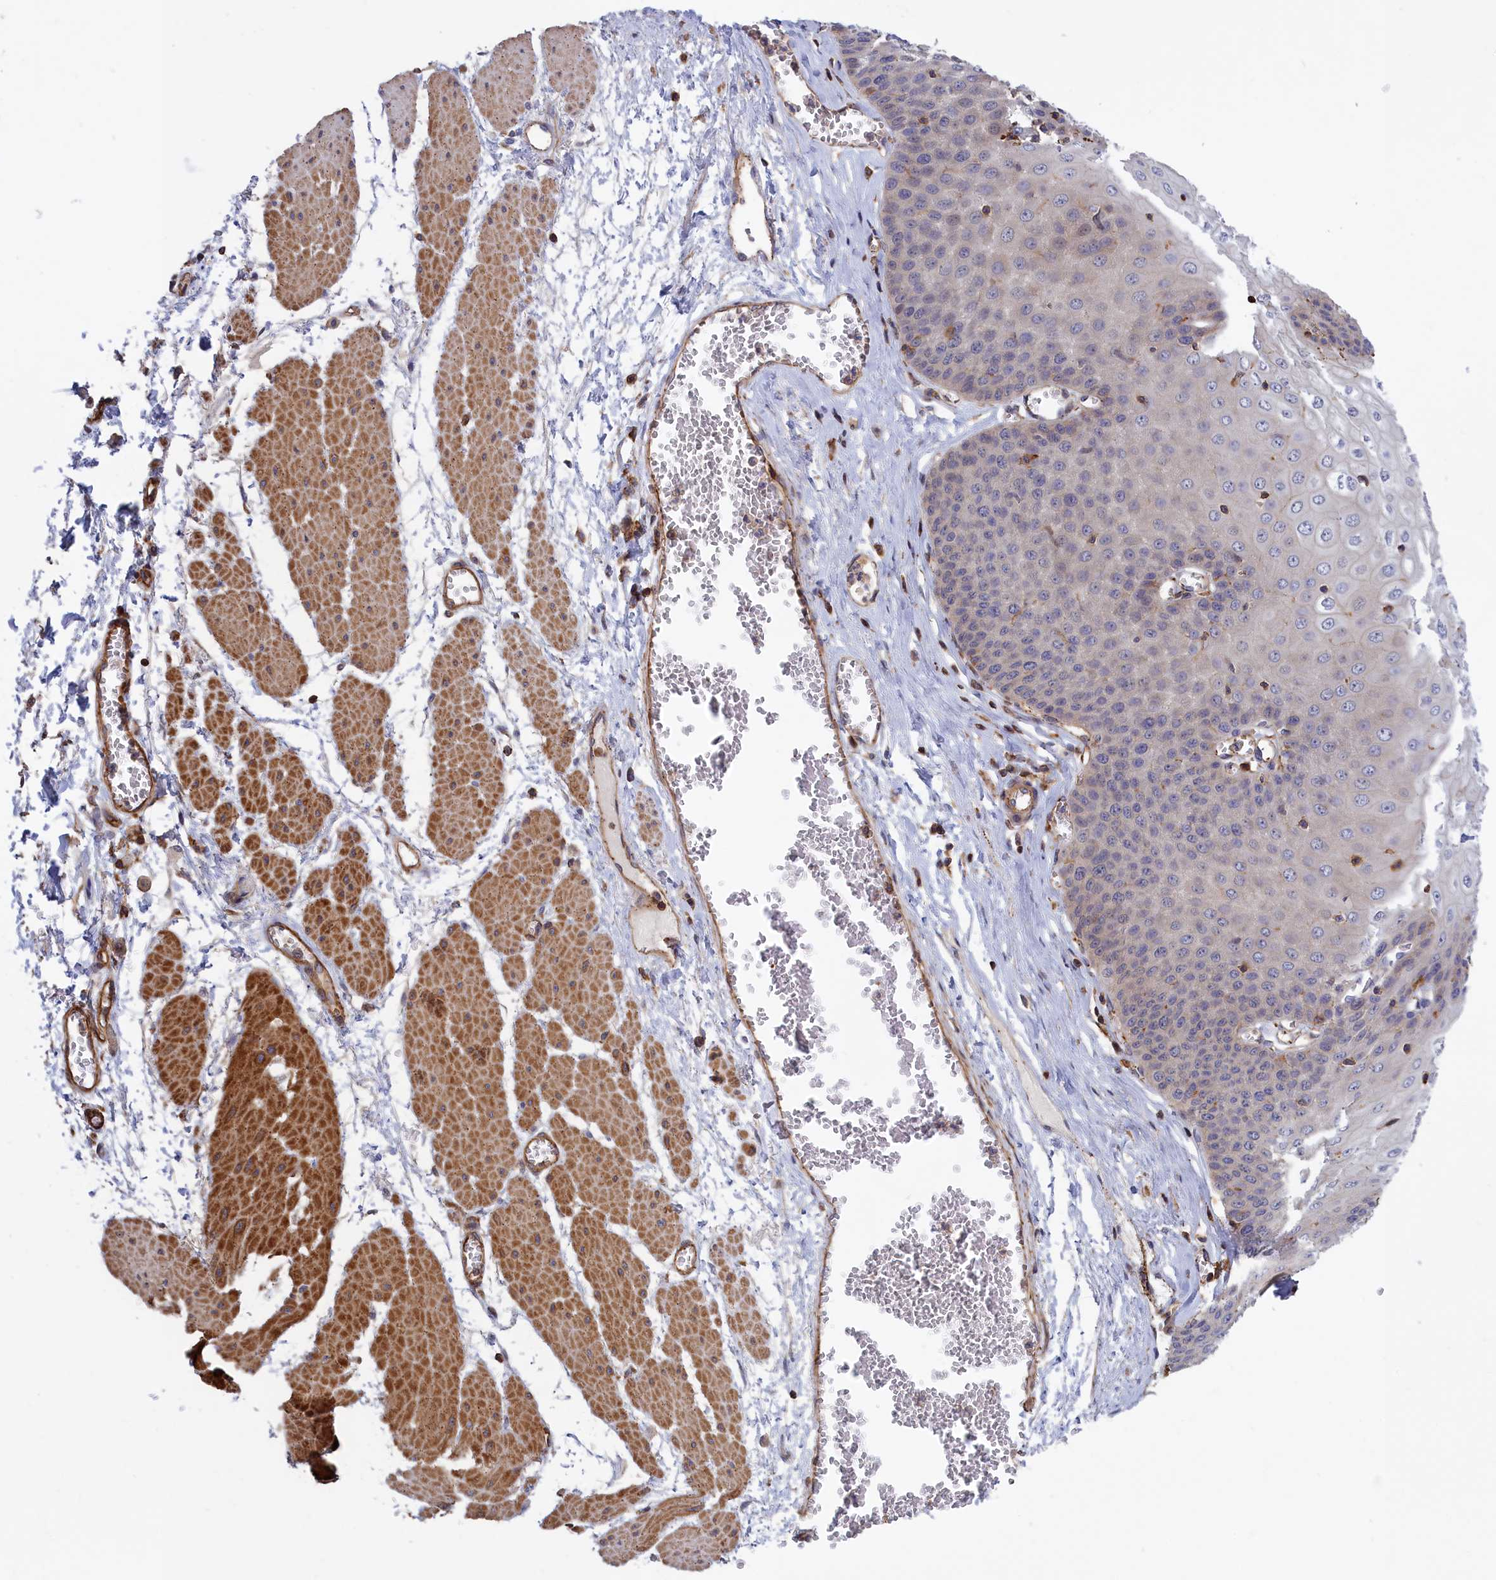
{"staining": {"intensity": "moderate", "quantity": "<25%", "location": "cytoplasmic/membranous"}, "tissue": "esophagus", "cell_type": "Squamous epithelial cells", "image_type": "normal", "snomed": [{"axis": "morphology", "description": "Normal tissue, NOS"}, {"axis": "topography", "description": "Esophagus"}], "caption": "Squamous epithelial cells show moderate cytoplasmic/membranous positivity in approximately <25% of cells in benign esophagus.", "gene": "ANKRD27", "patient": {"sex": "male", "age": 60}}